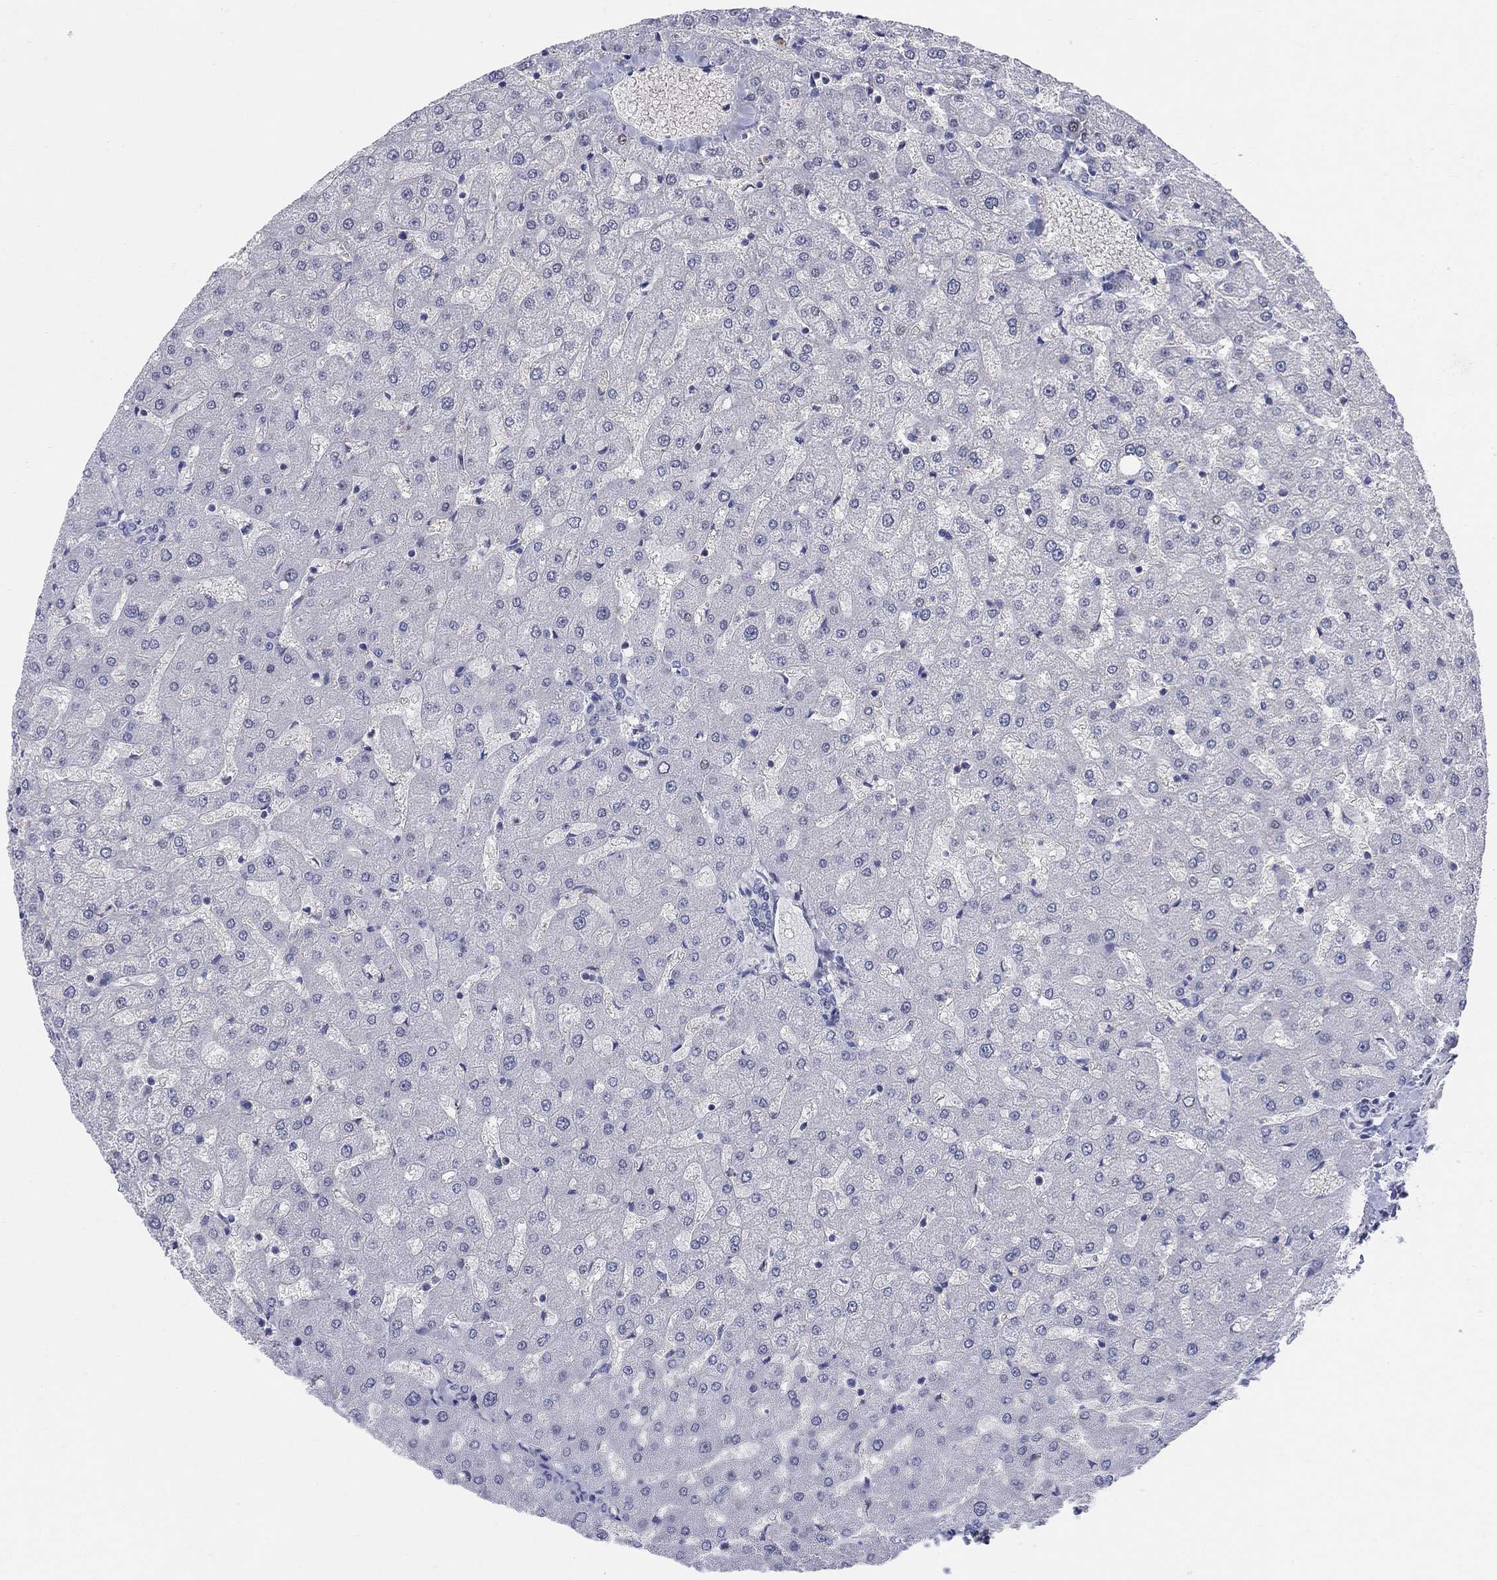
{"staining": {"intensity": "negative", "quantity": "none", "location": "none"}, "tissue": "liver", "cell_type": "Cholangiocytes", "image_type": "normal", "snomed": [{"axis": "morphology", "description": "Normal tissue, NOS"}, {"axis": "topography", "description": "Liver"}], "caption": "The immunohistochemistry (IHC) micrograph has no significant staining in cholangiocytes of liver.", "gene": "MYO3A", "patient": {"sex": "female", "age": 50}}